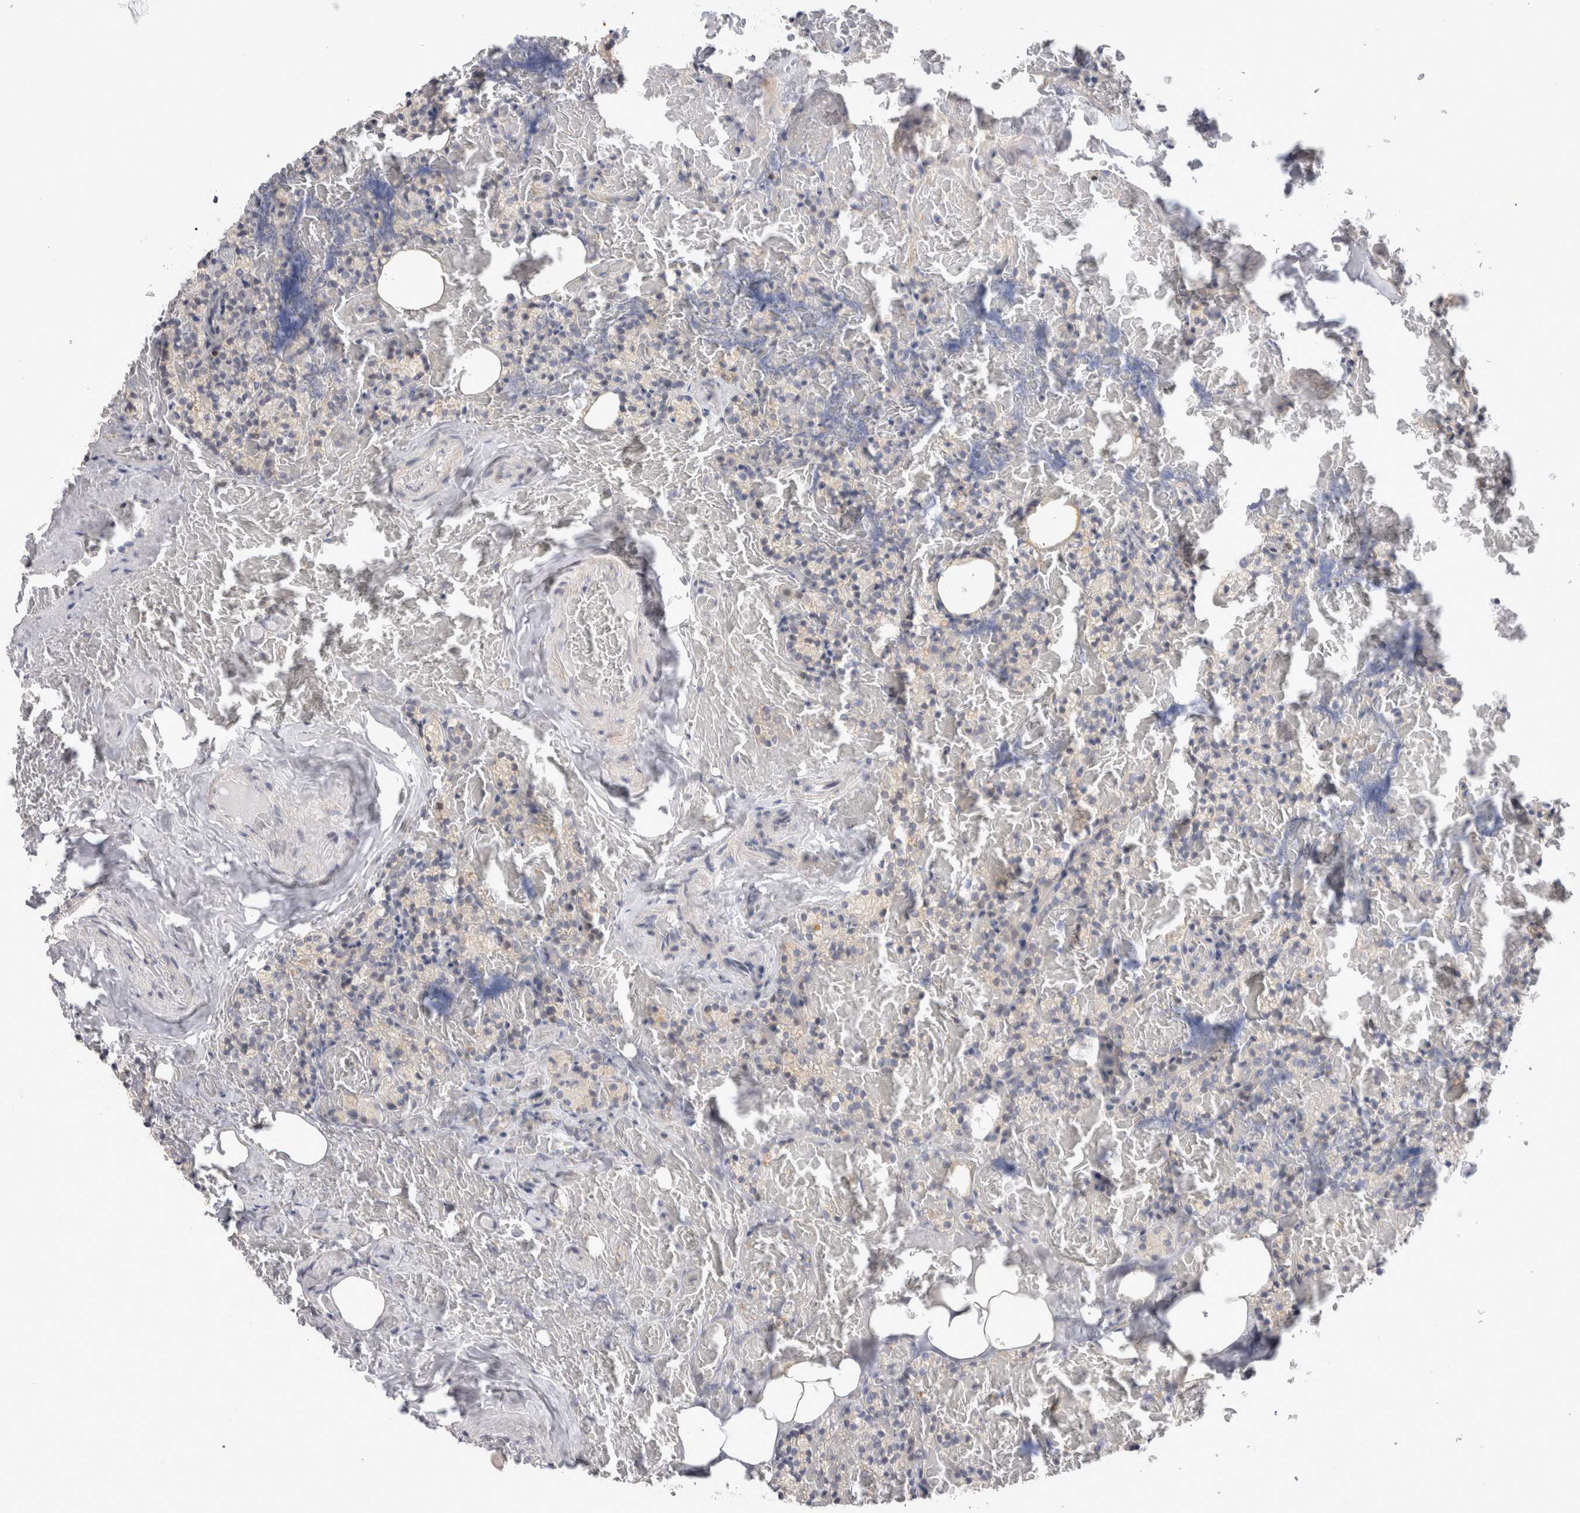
{"staining": {"intensity": "negative", "quantity": "none", "location": "none"}, "tissue": "parathyroid gland", "cell_type": "Glandular cells", "image_type": "normal", "snomed": [{"axis": "morphology", "description": "Normal tissue, NOS"}, {"axis": "topography", "description": "Parathyroid gland"}], "caption": "IHC image of benign parathyroid gland: parathyroid gland stained with DAB (3,3'-diaminobenzidine) exhibits no significant protein positivity in glandular cells. (DAB (3,3'-diaminobenzidine) IHC visualized using brightfield microscopy, high magnification).", "gene": "TCF4", "patient": {"sex": "female", "age": 78}}